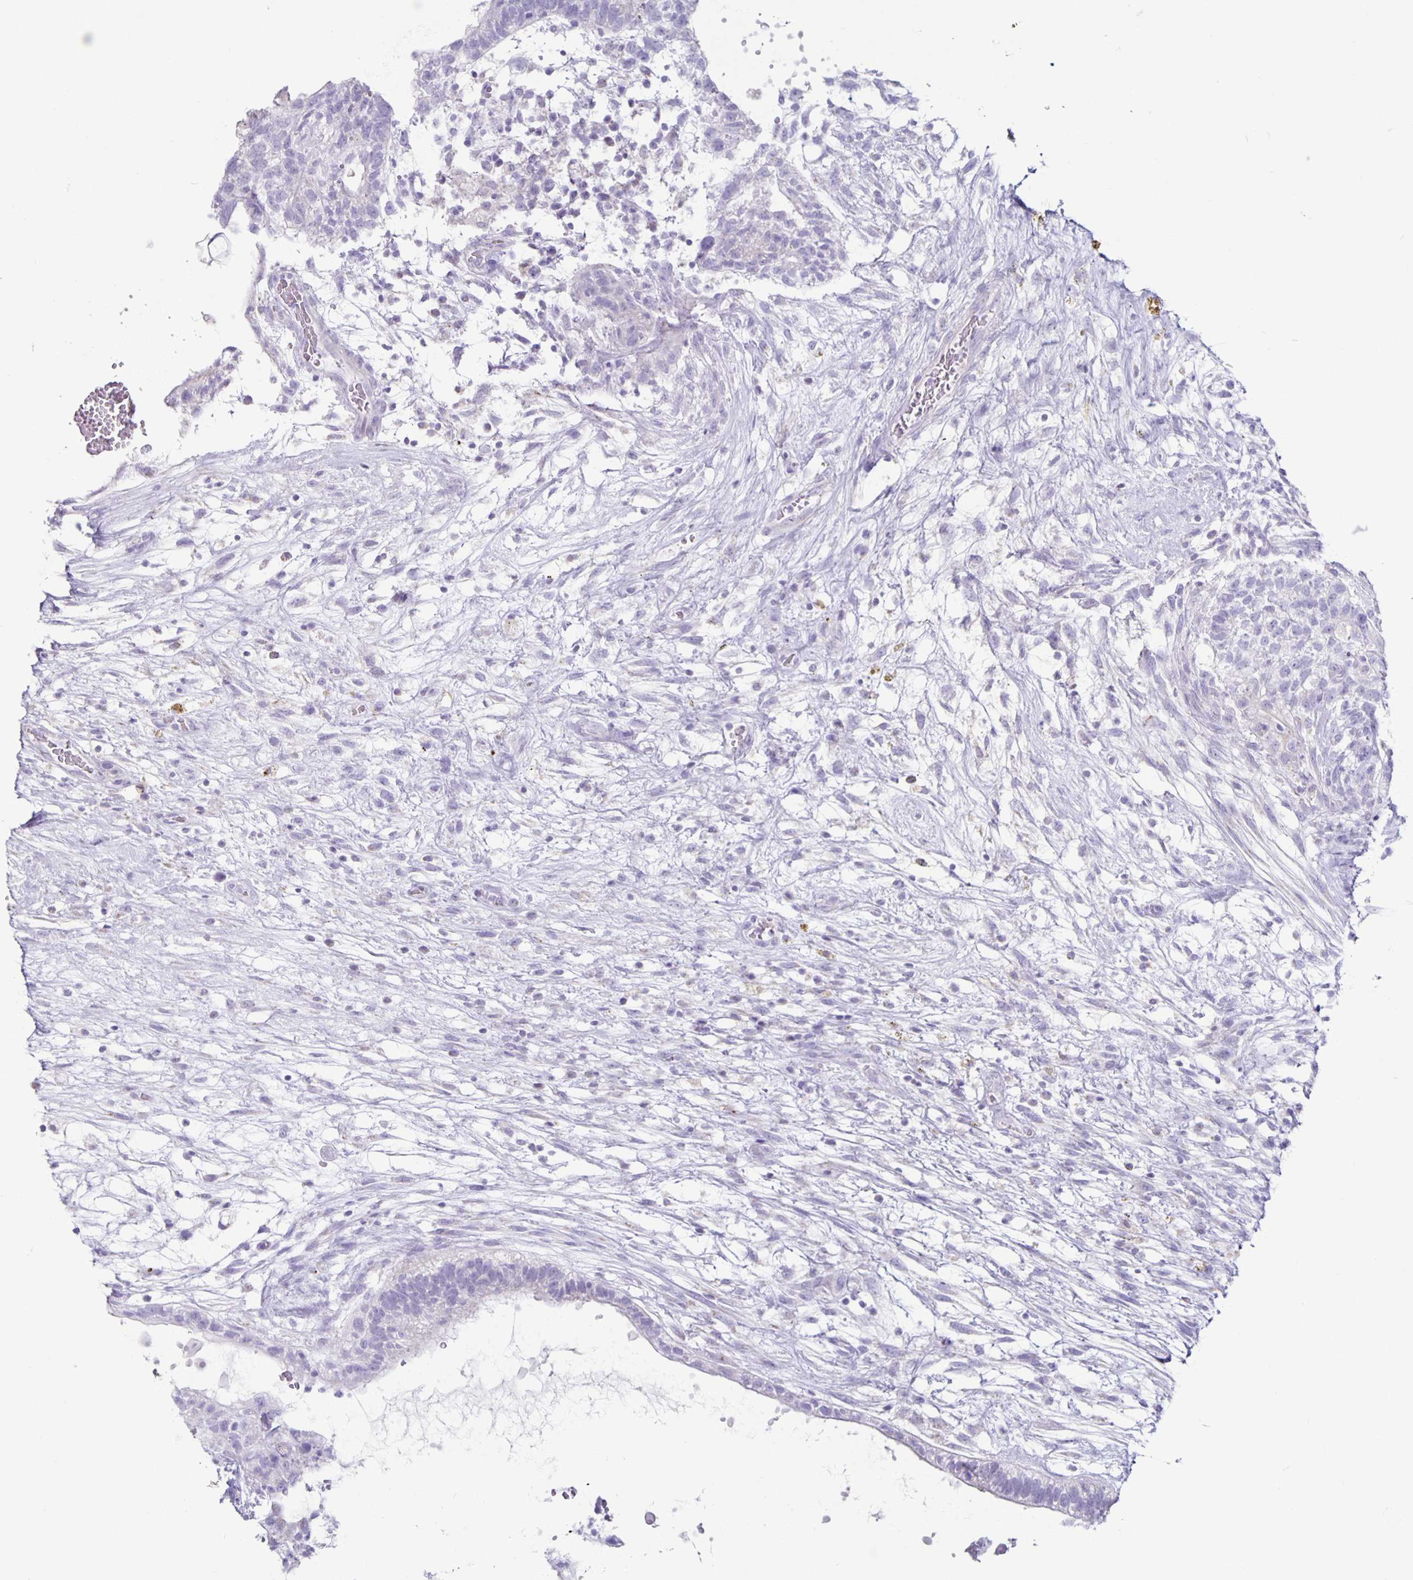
{"staining": {"intensity": "negative", "quantity": "none", "location": "none"}, "tissue": "testis cancer", "cell_type": "Tumor cells", "image_type": "cancer", "snomed": [{"axis": "morphology", "description": "Normal tissue, NOS"}, {"axis": "morphology", "description": "Carcinoma, Embryonal, NOS"}, {"axis": "topography", "description": "Testis"}], "caption": "This is an immunohistochemistry (IHC) histopathology image of human embryonal carcinoma (testis). There is no positivity in tumor cells.", "gene": "CT45A5", "patient": {"sex": "male", "age": 32}}